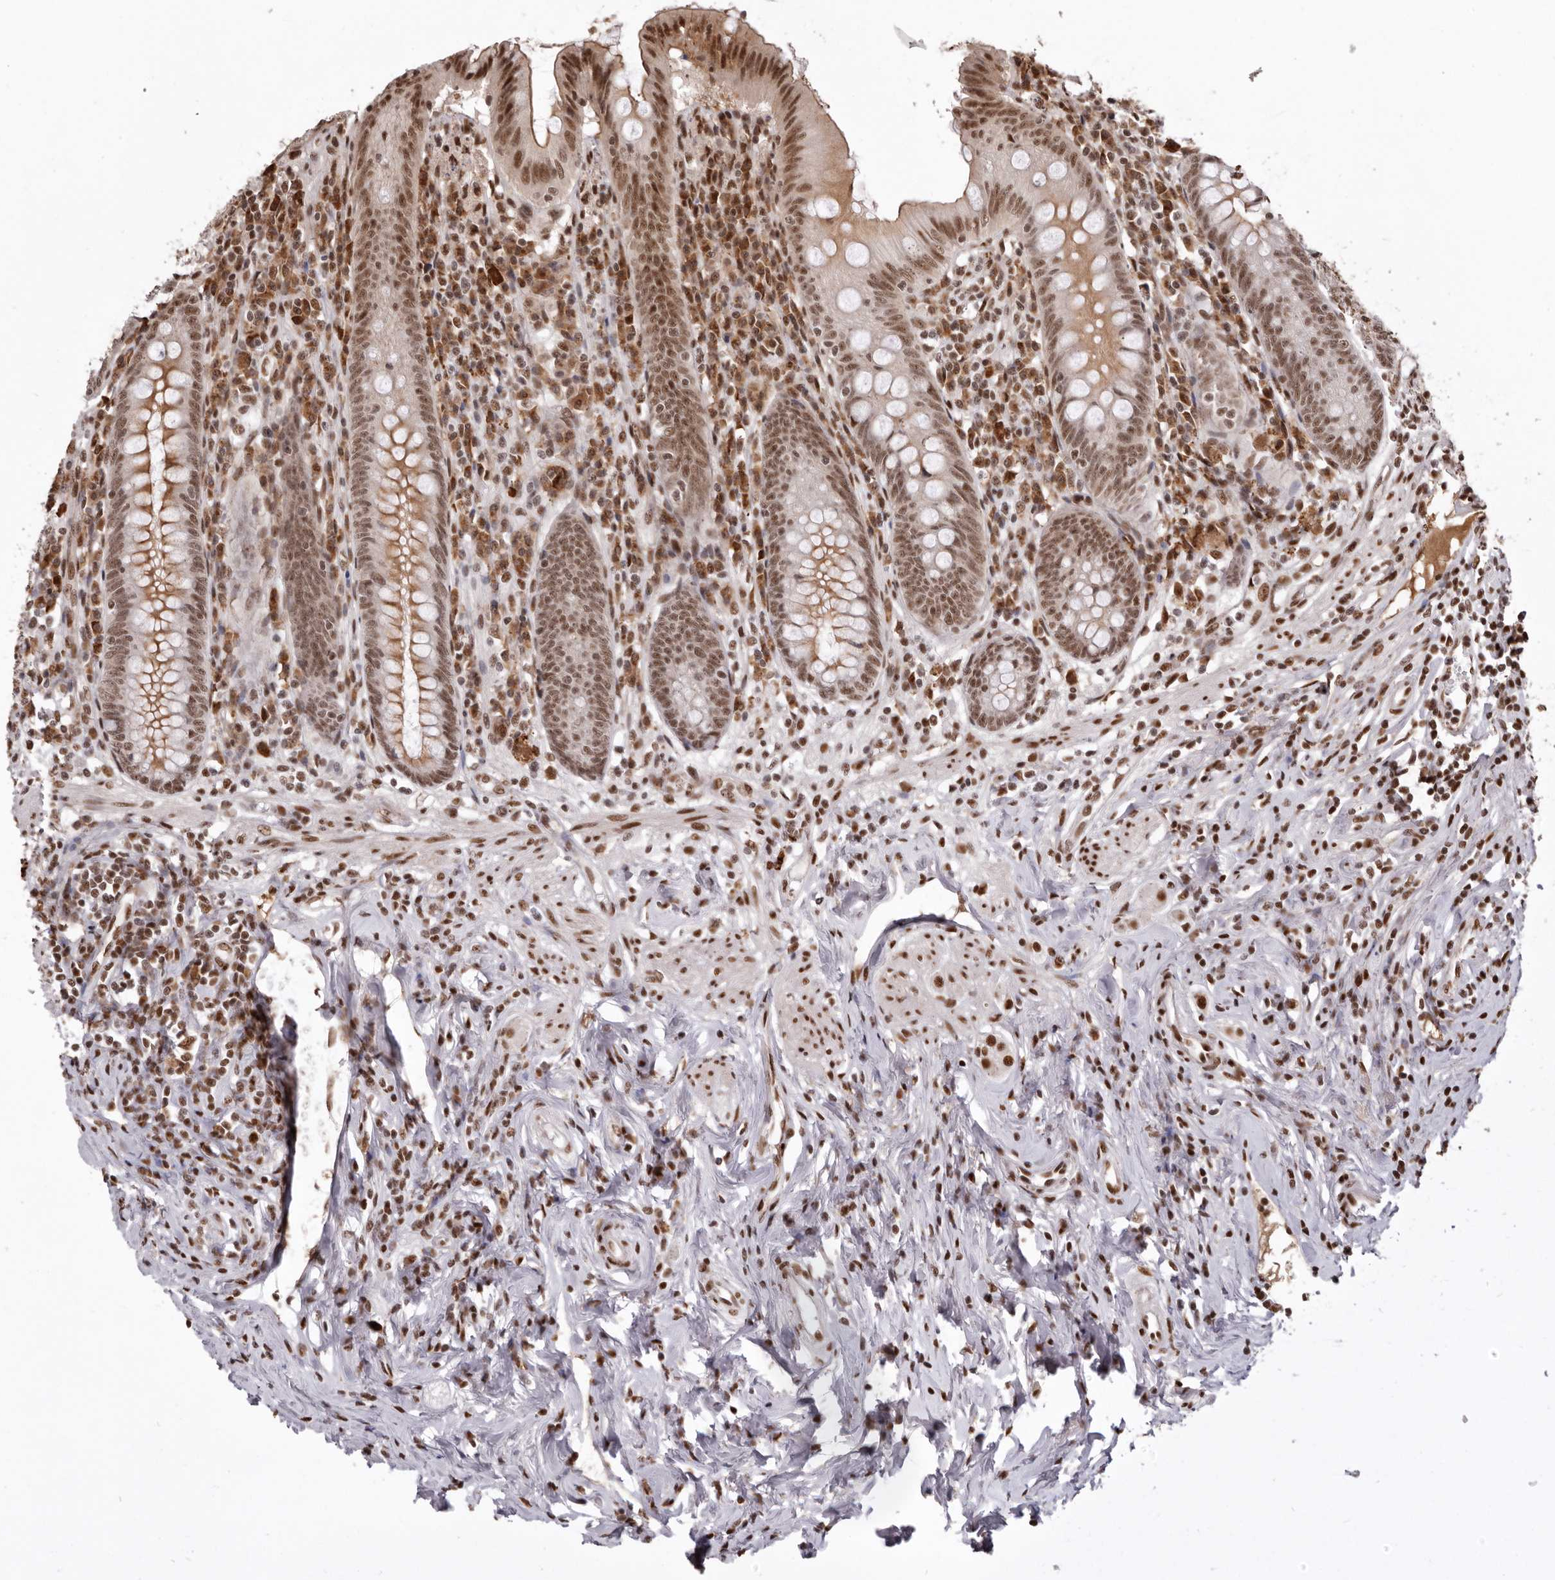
{"staining": {"intensity": "moderate", "quantity": ">75%", "location": "nuclear"}, "tissue": "appendix", "cell_type": "Glandular cells", "image_type": "normal", "snomed": [{"axis": "morphology", "description": "Normal tissue, NOS"}, {"axis": "topography", "description": "Appendix"}], "caption": "Moderate nuclear expression is present in about >75% of glandular cells in unremarkable appendix.", "gene": "CHTOP", "patient": {"sex": "female", "age": 54}}